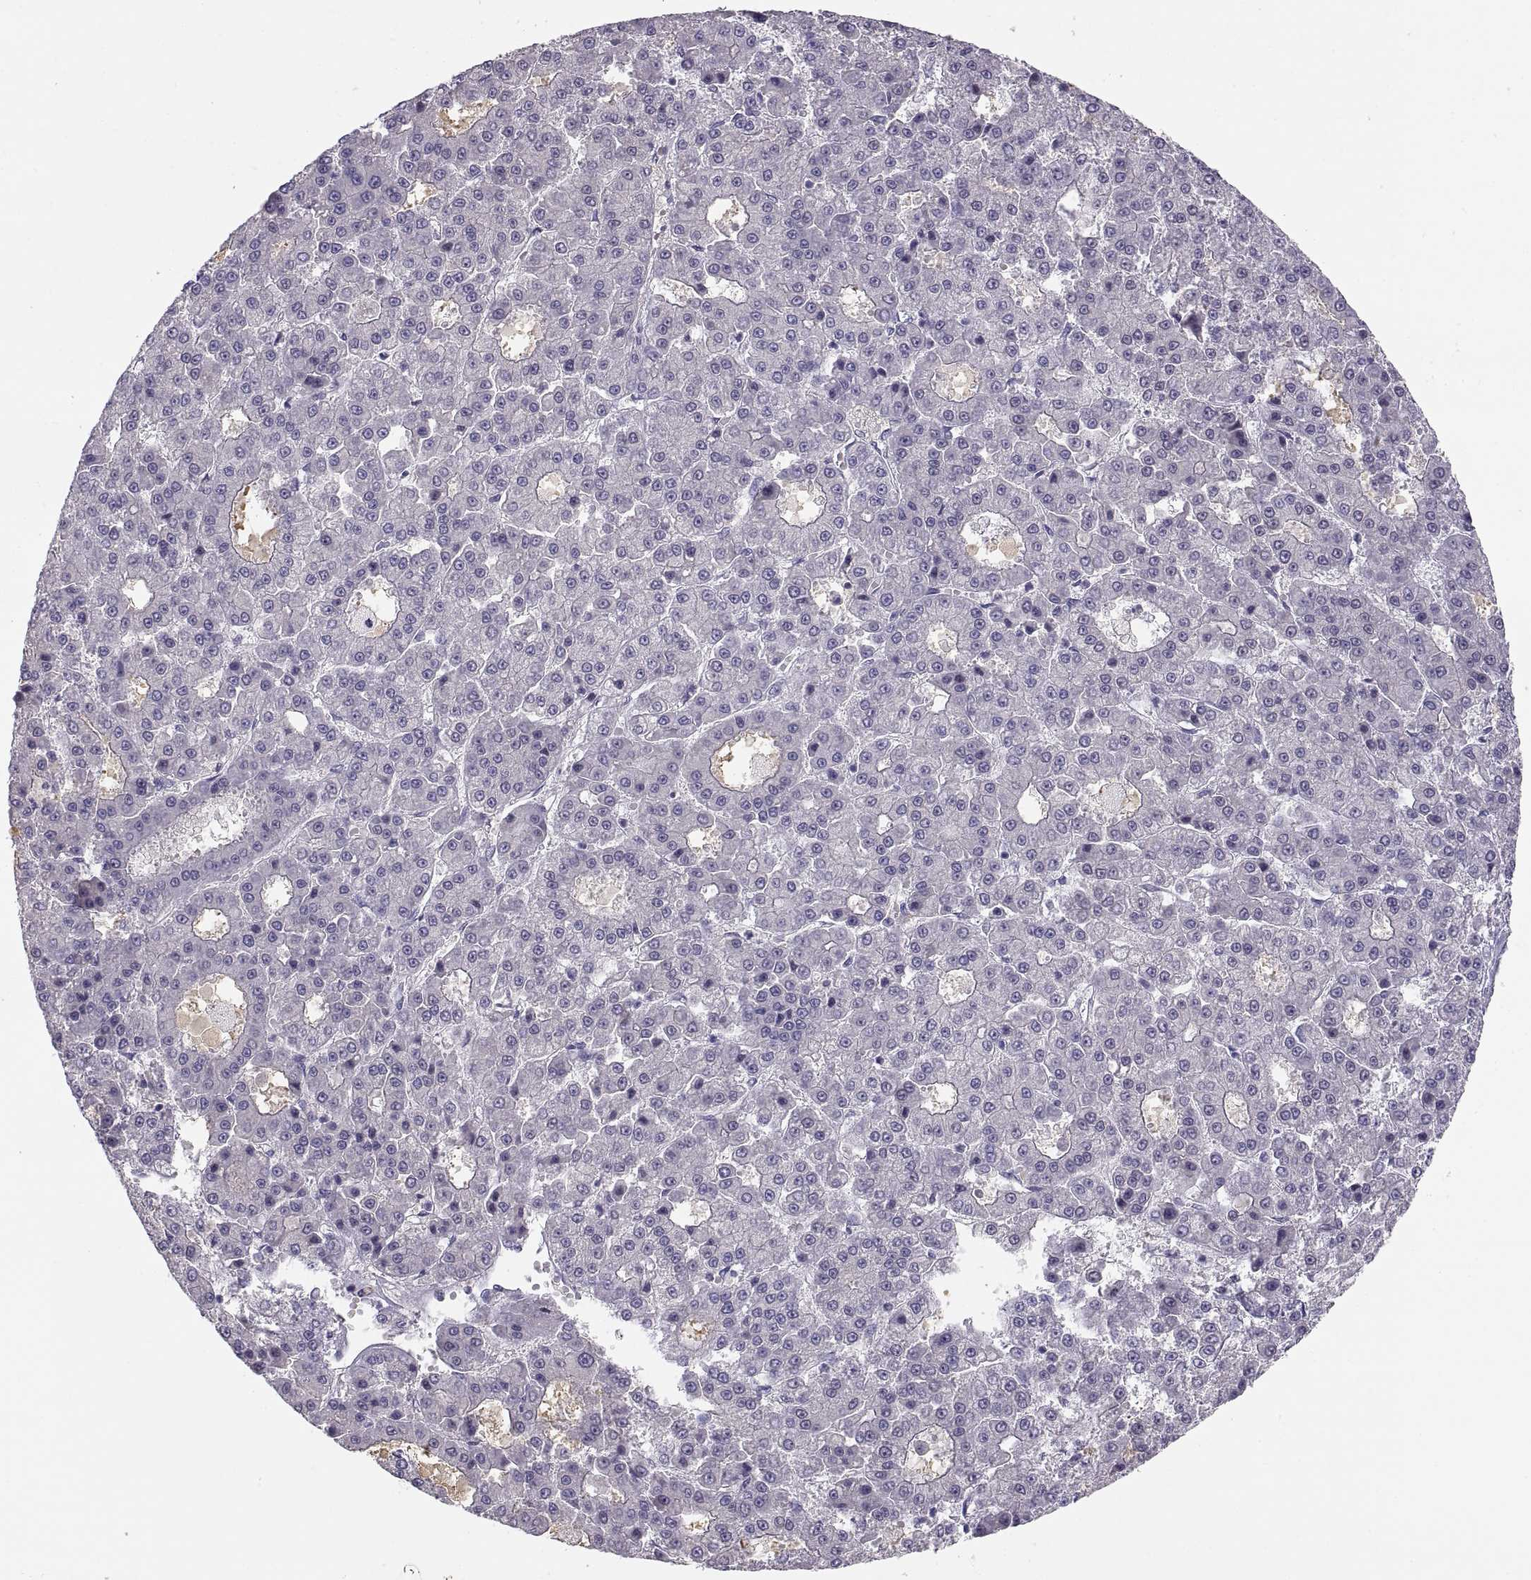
{"staining": {"intensity": "negative", "quantity": "none", "location": "none"}, "tissue": "liver cancer", "cell_type": "Tumor cells", "image_type": "cancer", "snomed": [{"axis": "morphology", "description": "Carcinoma, Hepatocellular, NOS"}, {"axis": "topography", "description": "Liver"}], "caption": "Histopathology image shows no significant protein staining in tumor cells of liver cancer (hepatocellular carcinoma).", "gene": "MAGEB2", "patient": {"sex": "male", "age": 70}}